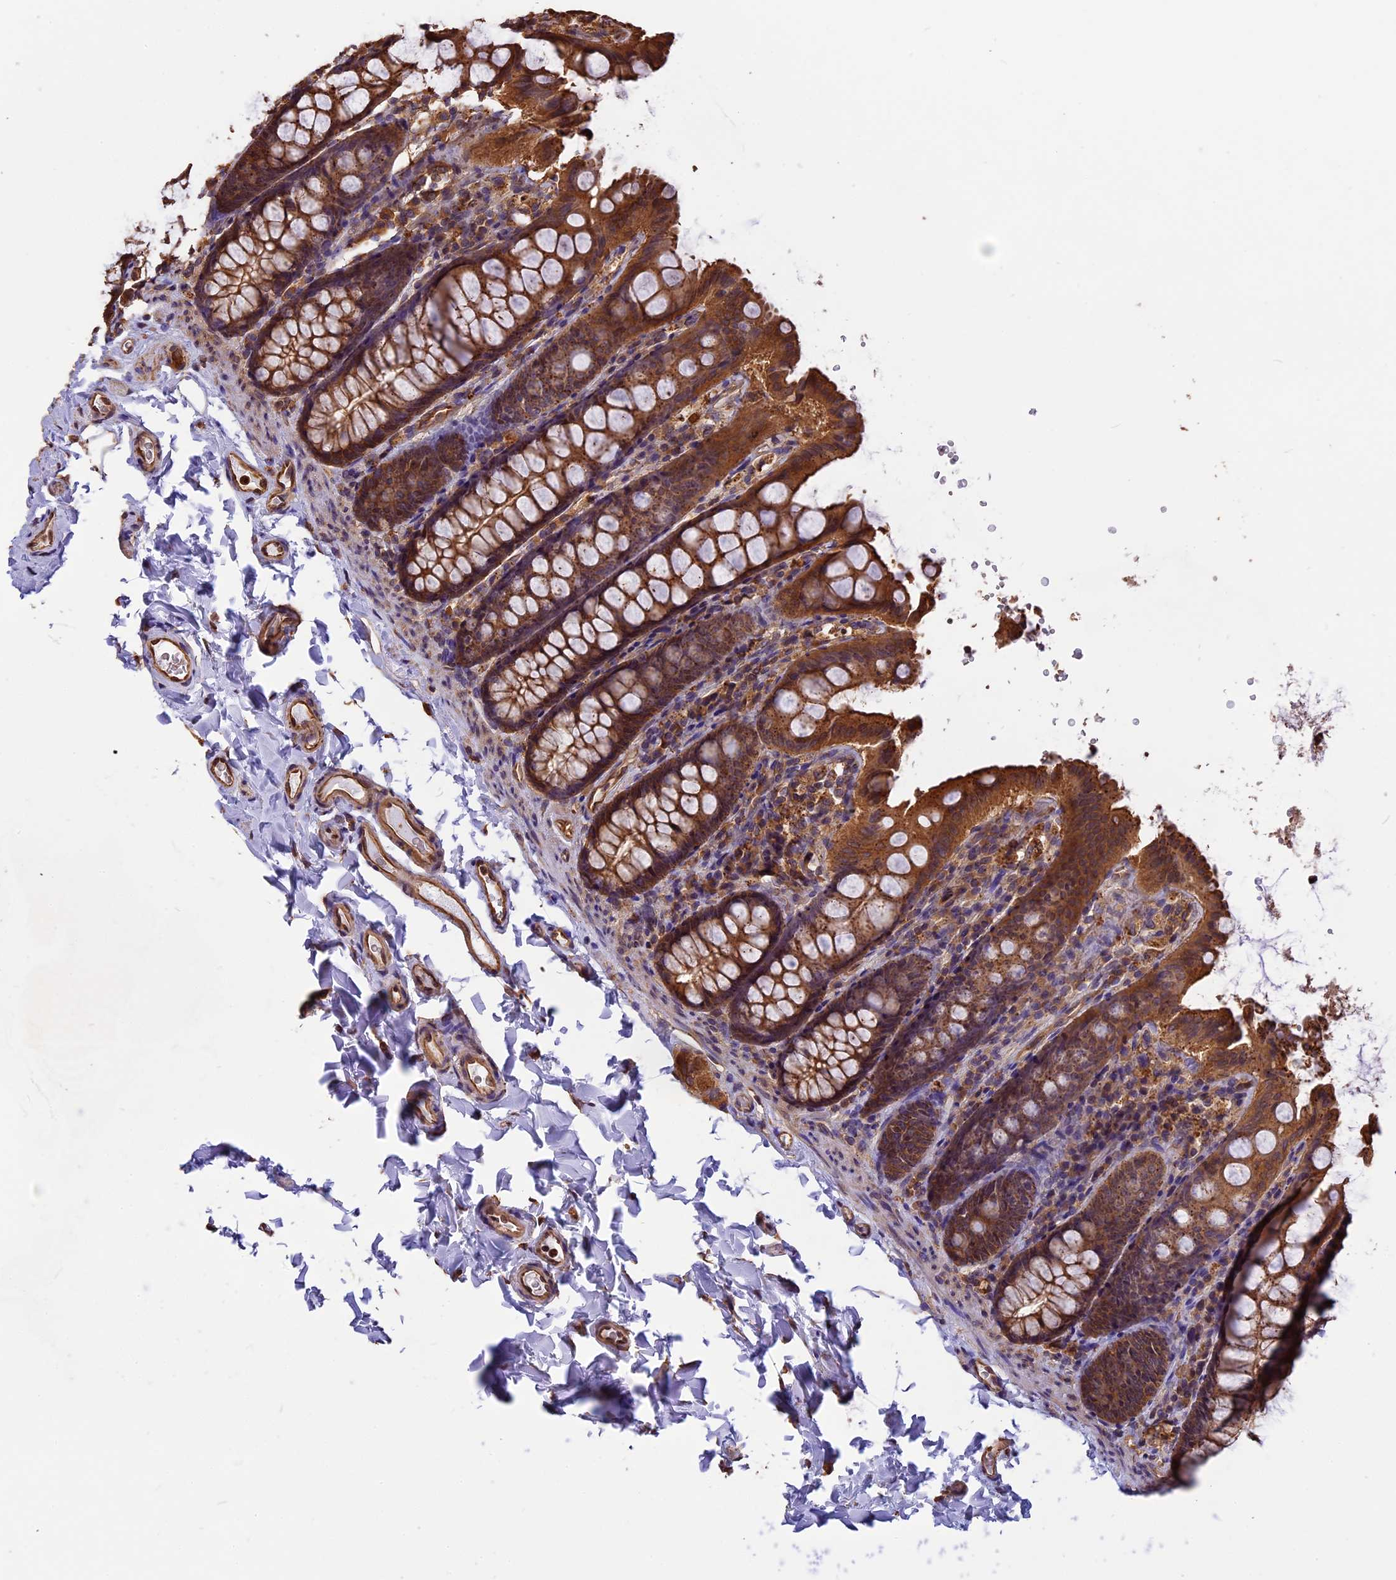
{"staining": {"intensity": "strong", "quantity": ">75%", "location": "cytoplasmic/membranous"}, "tissue": "colon", "cell_type": "Endothelial cells", "image_type": "normal", "snomed": [{"axis": "morphology", "description": "Normal tissue, NOS"}, {"axis": "topography", "description": "Colon"}], "caption": "Protein staining displays strong cytoplasmic/membranous staining in about >75% of endothelial cells in benign colon. (Stains: DAB (3,3'-diaminobenzidine) in brown, nuclei in blue, Microscopy: brightfield microscopy at high magnification).", "gene": "CHMP2A", "patient": {"sex": "female", "age": 61}}